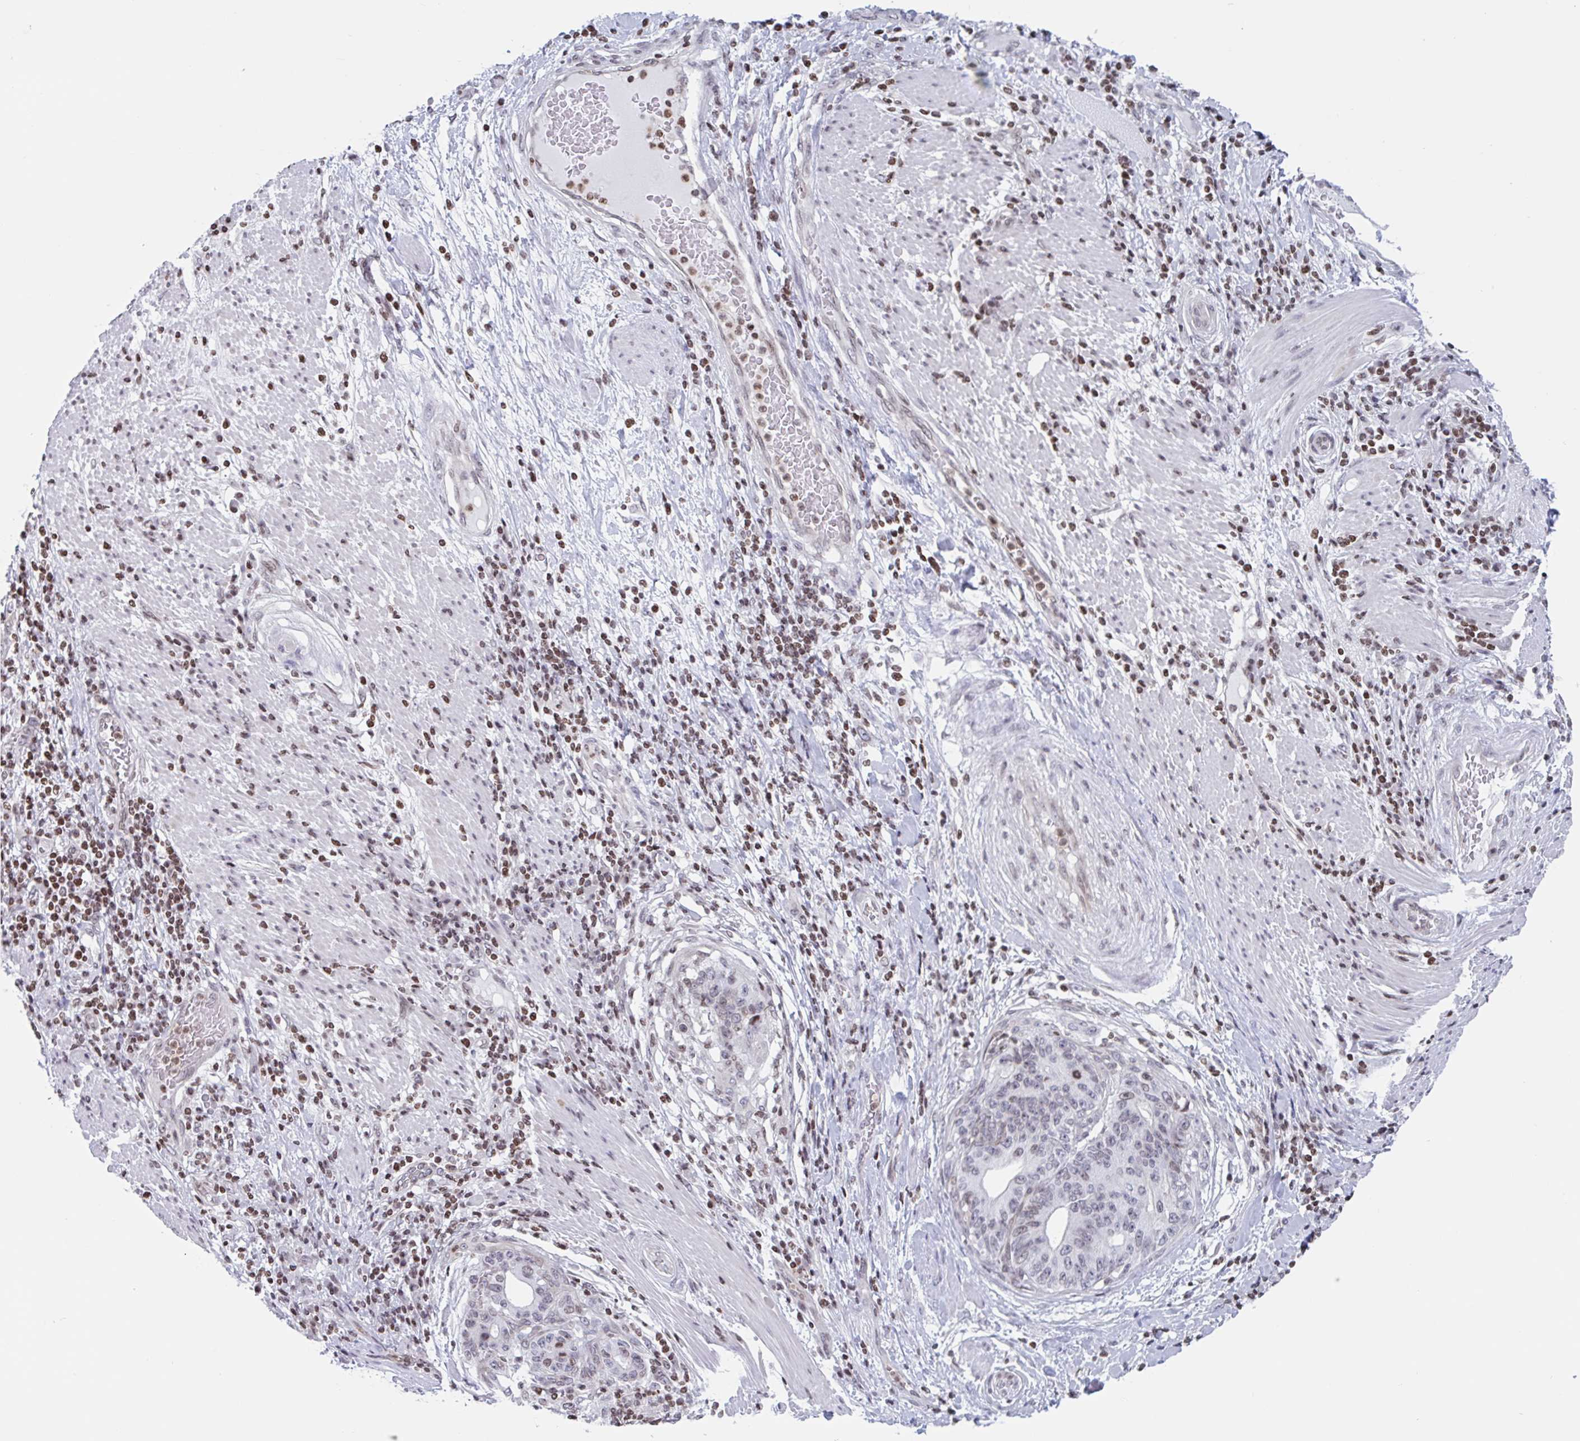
{"staining": {"intensity": "weak", "quantity": ">75%", "location": "nuclear"}, "tissue": "stomach cancer", "cell_type": "Tumor cells", "image_type": "cancer", "snomed": [{"axis": "morphology", "description": "Normal tissue, NOS"}, {"axis": "morphology", "description": "Adenocarcinoma, NOS"}, {"axis": "topography", "description": "Stomach"}], "caption": "Protein staining of stomach cancer tissue reveals weak nuclear staining in approximately >75% of tumor cells.", "gene": "NOL6", "patient": {"sex": "female", "age": 64}}